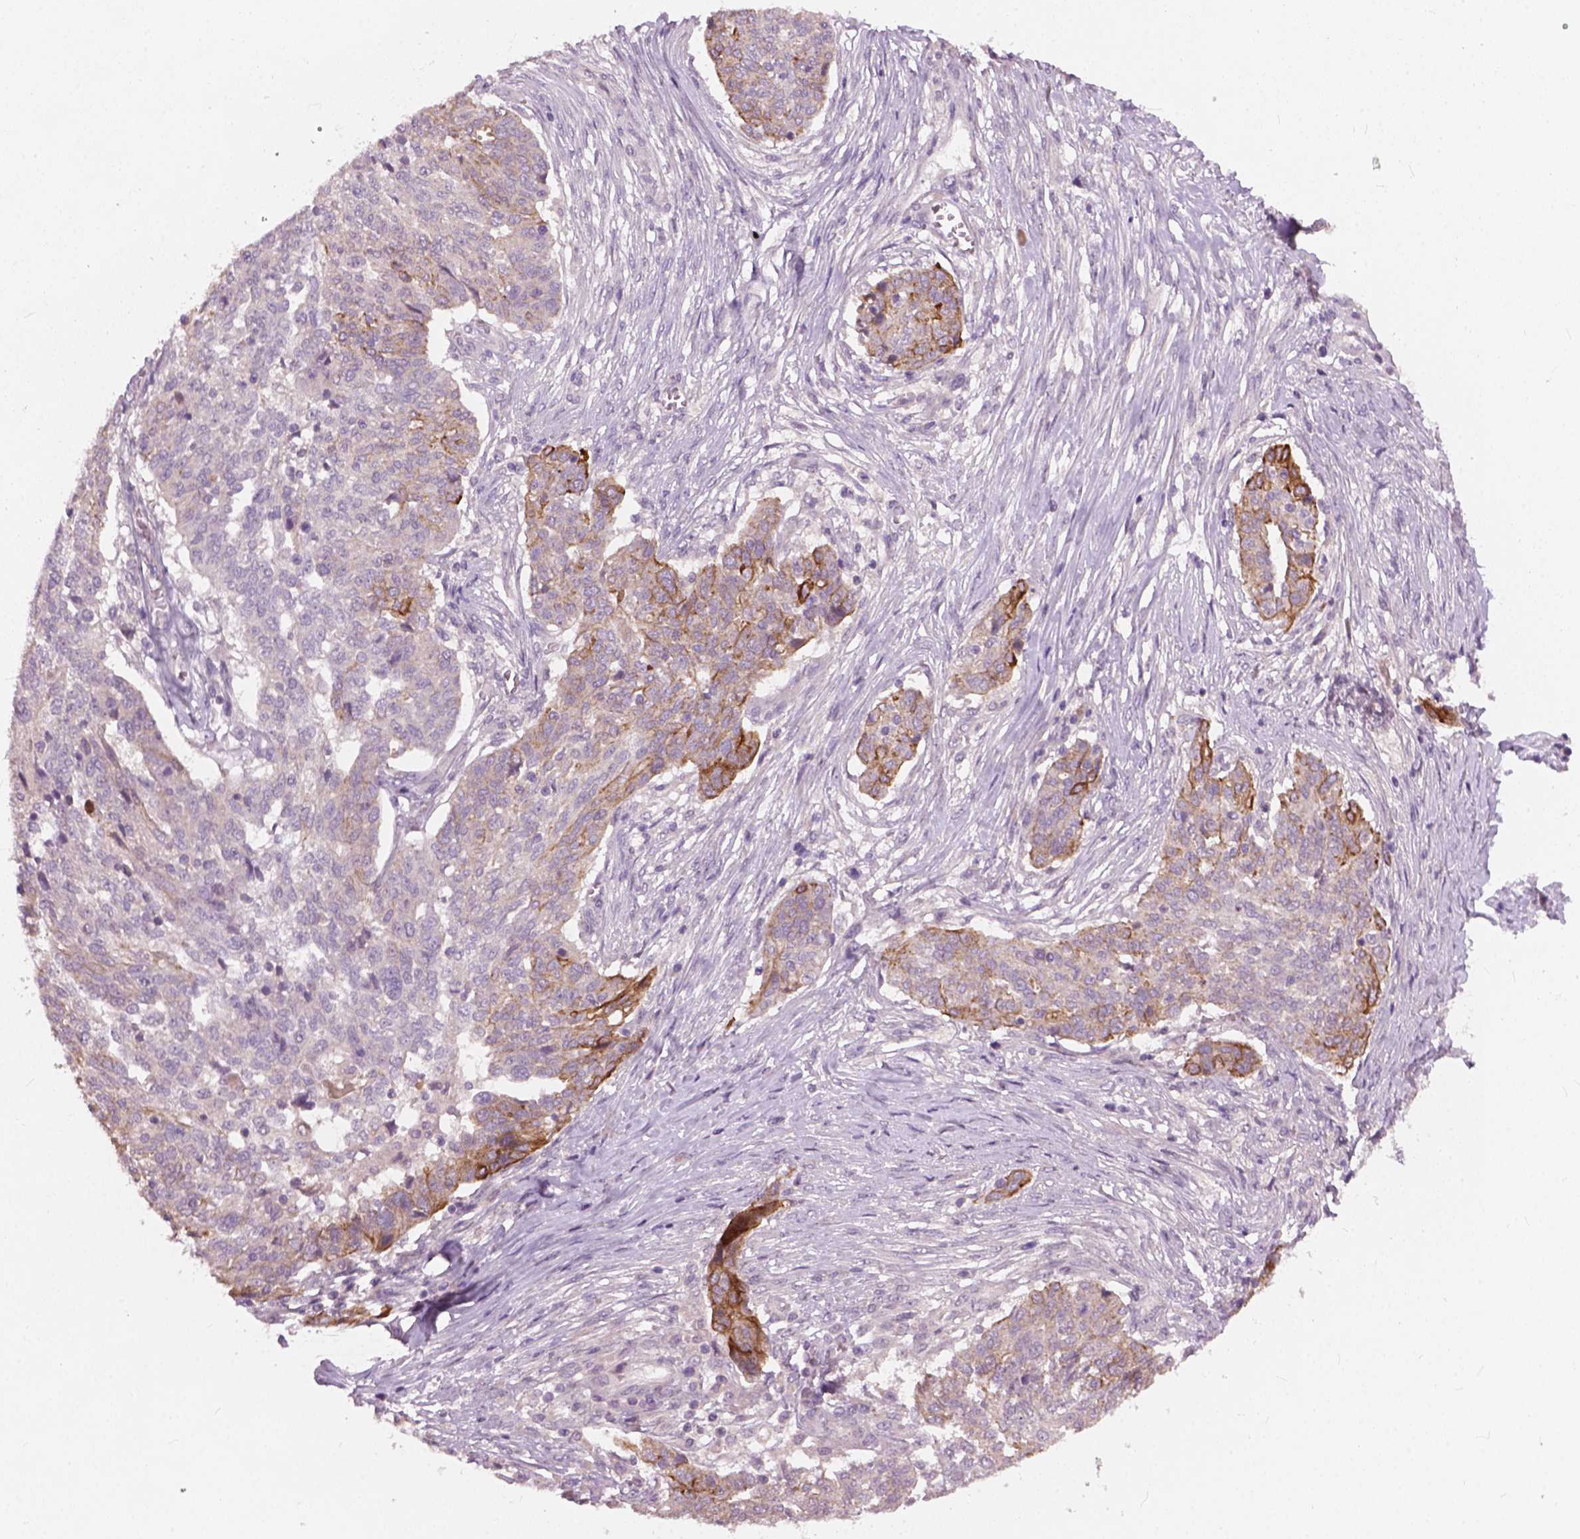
{"staining": {"intensity": "moderate", "quantity": "<25%", "location": "cytoplasmic/membranous"}, "tissue": "ovarian cancer", "cell_type": "Tumor cells", "image_type": "cancer", "snomed": [{"axis": "morphology", "description": "Cystadenocarcinoma, serous, NOS"}, {"axis": "topography", "description": "Ovary"}], "caption": "This histopathology image reveals immunohistochemistry staining of ovarian serous cystadenocarcinoma, with low moderate cytoplasmic/membranous staining in about <25% of tumor cells.", "gene": "KRT17", "patient": {"sex": "female", "age": 67}}